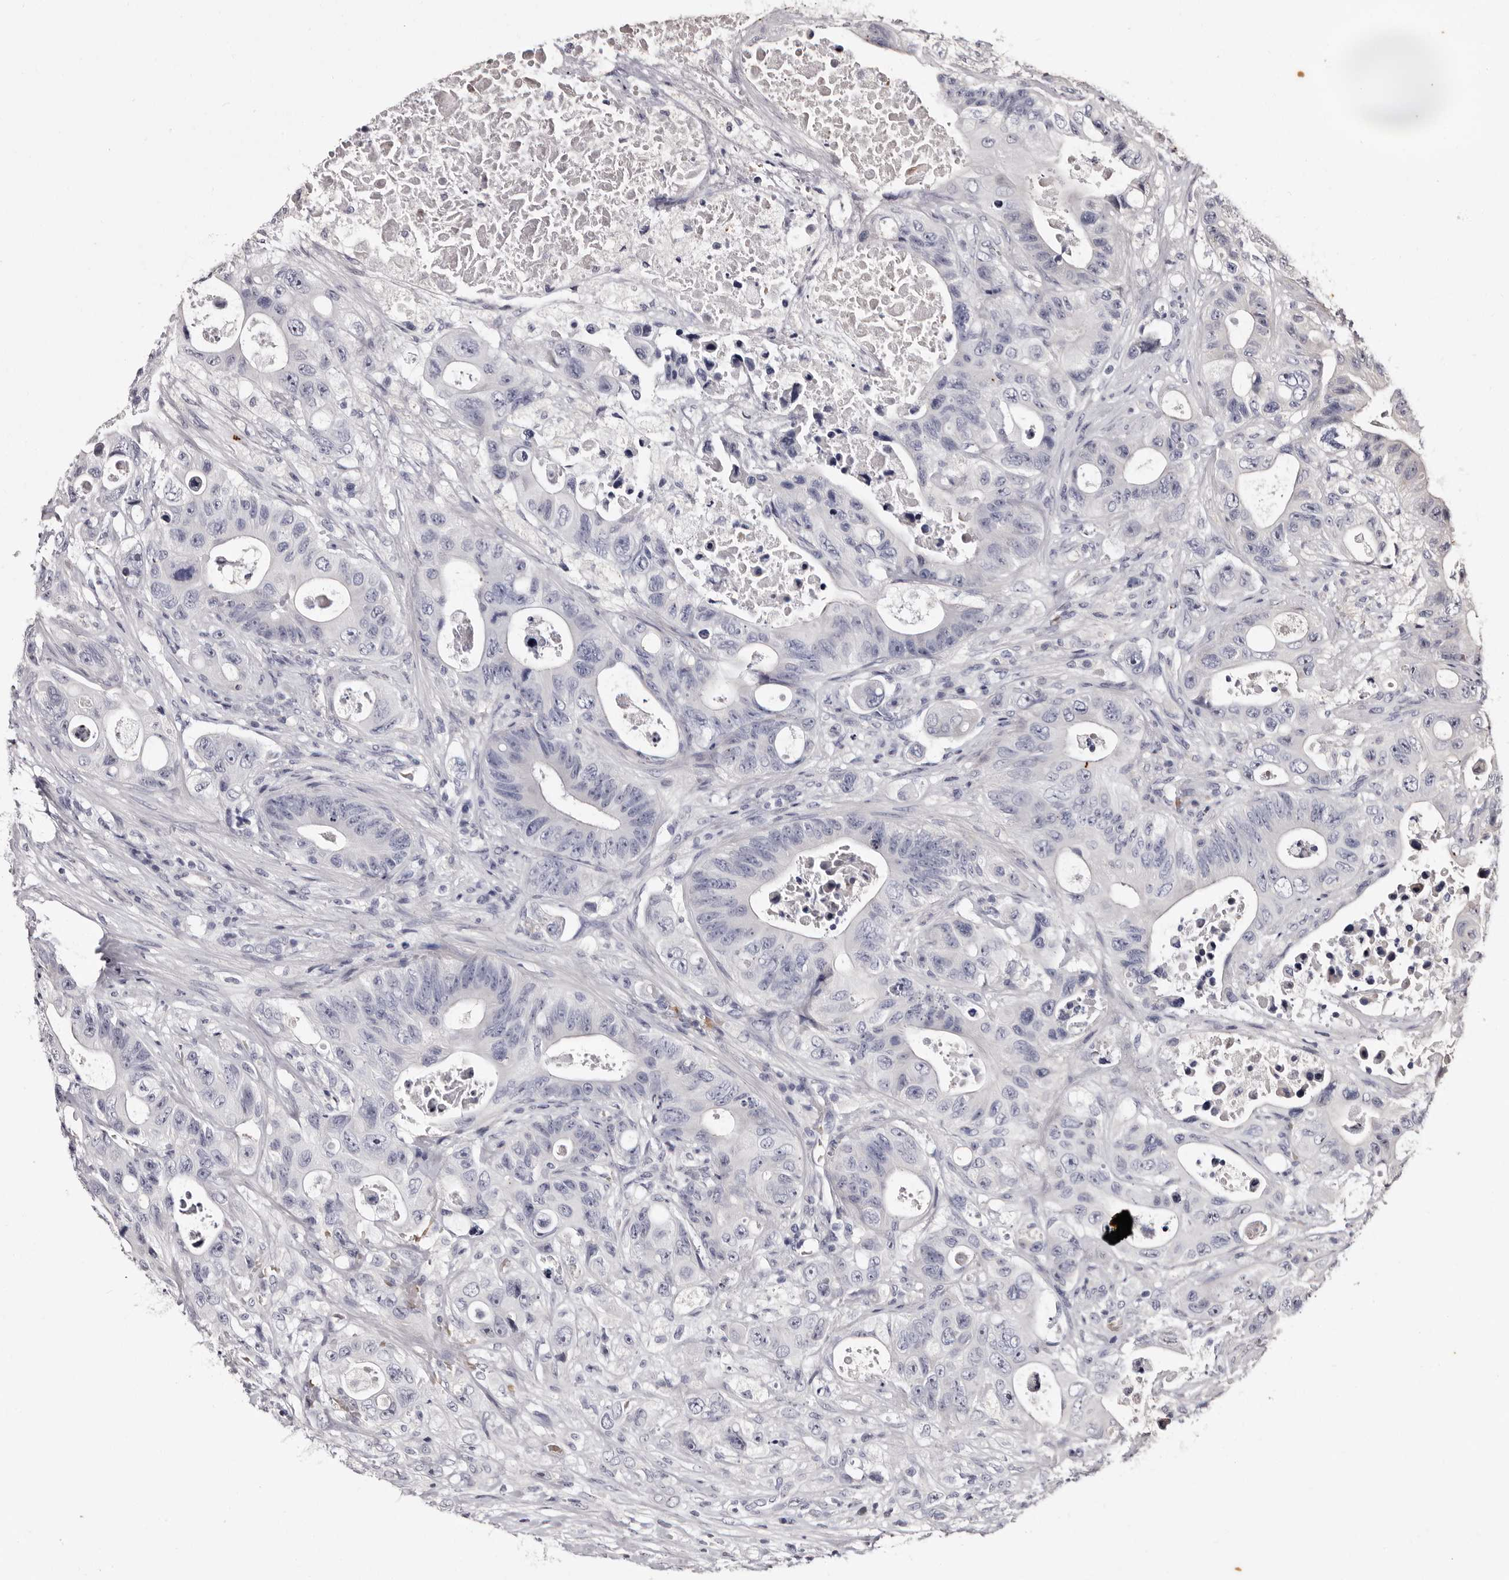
{"staining": {"intensity": "negative", "quantity": "none", "location": "none"}, "tissue": "colorectal cancer", "cell_type": "Tumor cells", "image_type": "cancer", "snomed": [{"axis": "morphology", "description": "Adenocarcinoma, NOS"}, {"axis": "topography", "description": "Colon"}], "caption": "The photomicrograph exhibits no staining of tumor cells in adenocarcinoma (colorectal). (Stains: DAB (3,3'-diaminobenzidine) IHC with hematoxylin counter stain, Microscopy: brightfield microscopy at high magnification).", "gene": "BPGM", "patient": {"sex": "female", "age": 46}}